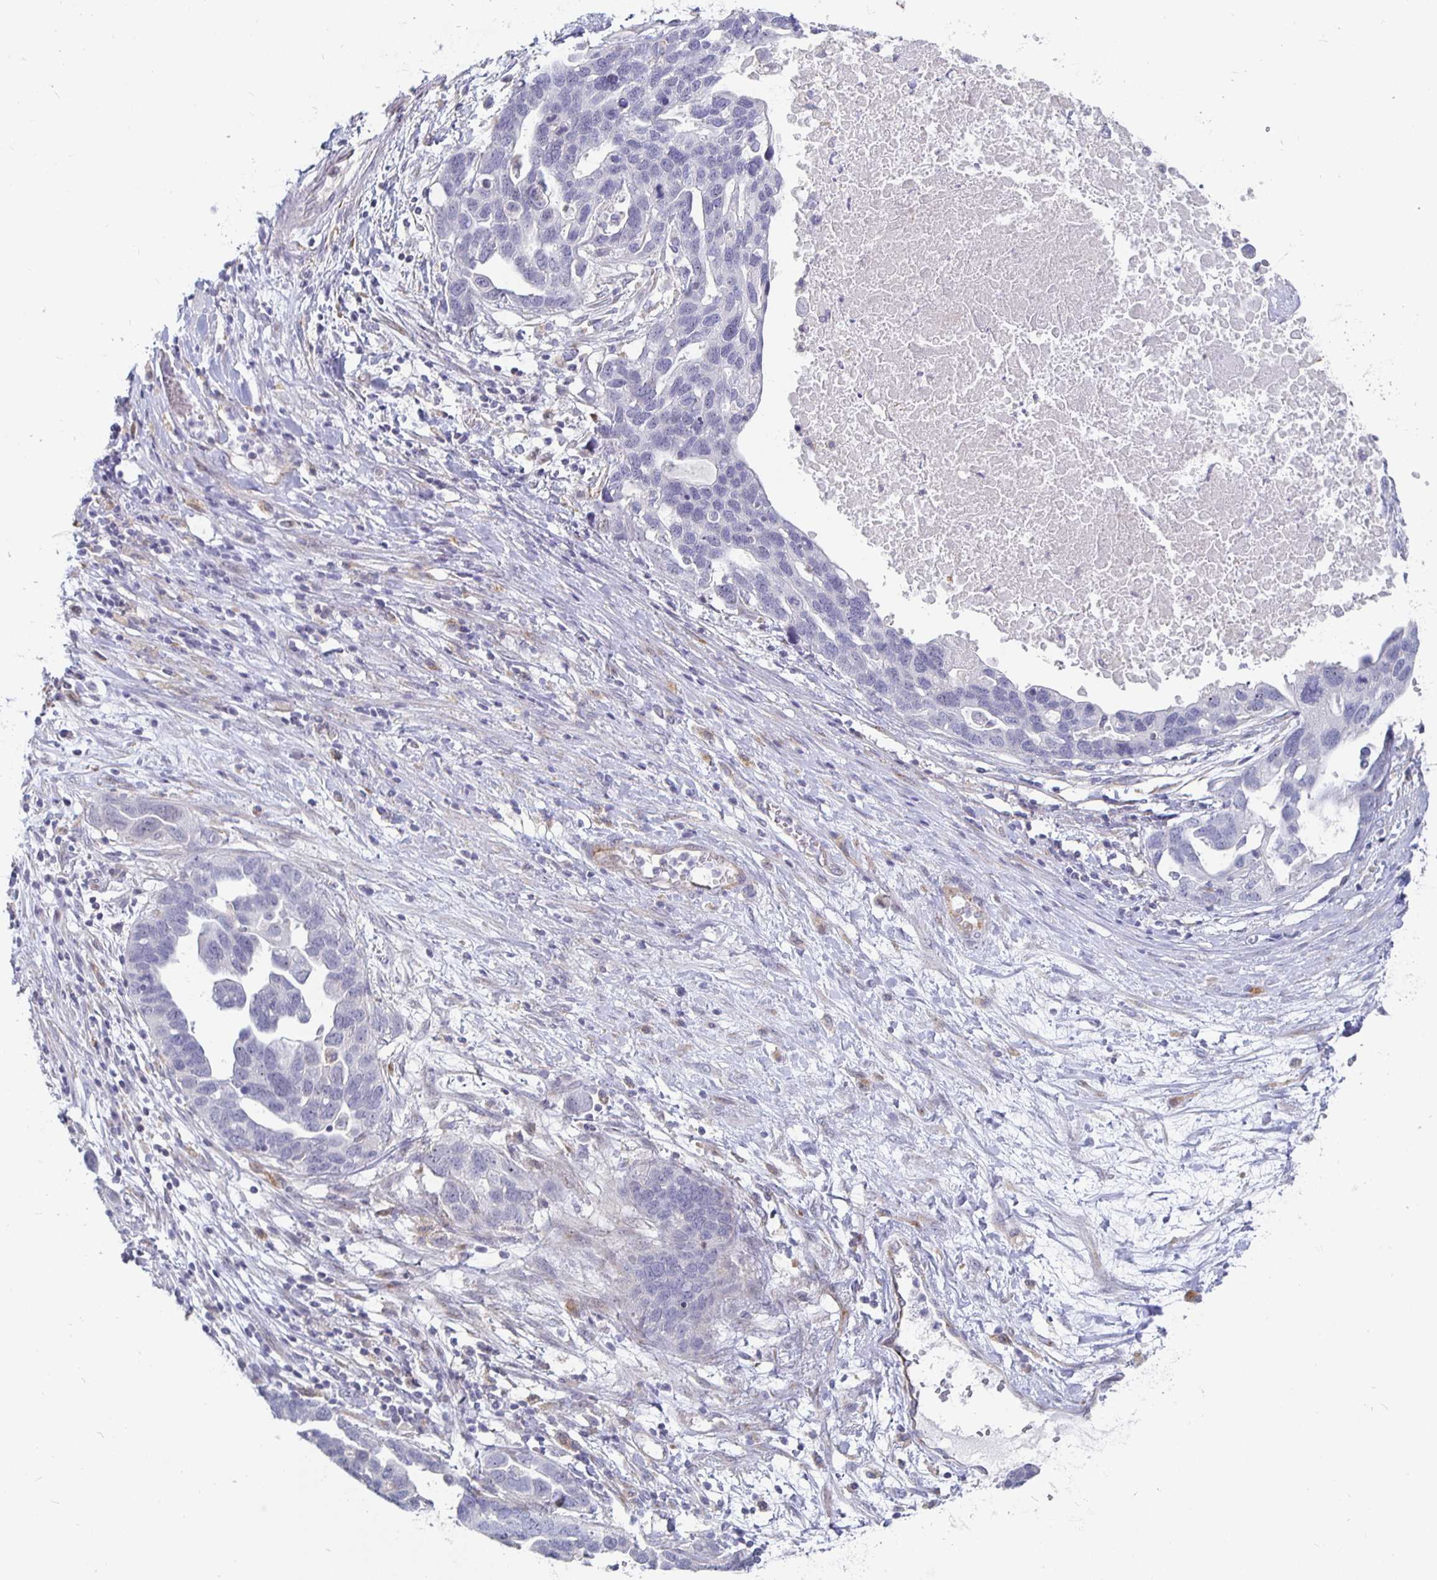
{"staining": {"intensity": "negative", "quantity": "none", "location": "none"}, "tissue": "ovarian cancer", "cell_type": "Tumor cells", "image_type": "cancer", "snomed": [{"axis": "morphology", "description": "Cystadenocarcinoma, serous, NOS"}, {"axis": "topography", "description": "Ovary"}], "caption": "Immunohistochemistry (IHC) of human ovarian cancer (serous cystadenocarcinoma) reveals no positivity in tumor cells. (Brightfield microscopy of DAB (3,3'-diaminobenzidine) IHC at high magnification).", "gene": "S100G", "patient": {"sex": "female", "age": 54}}